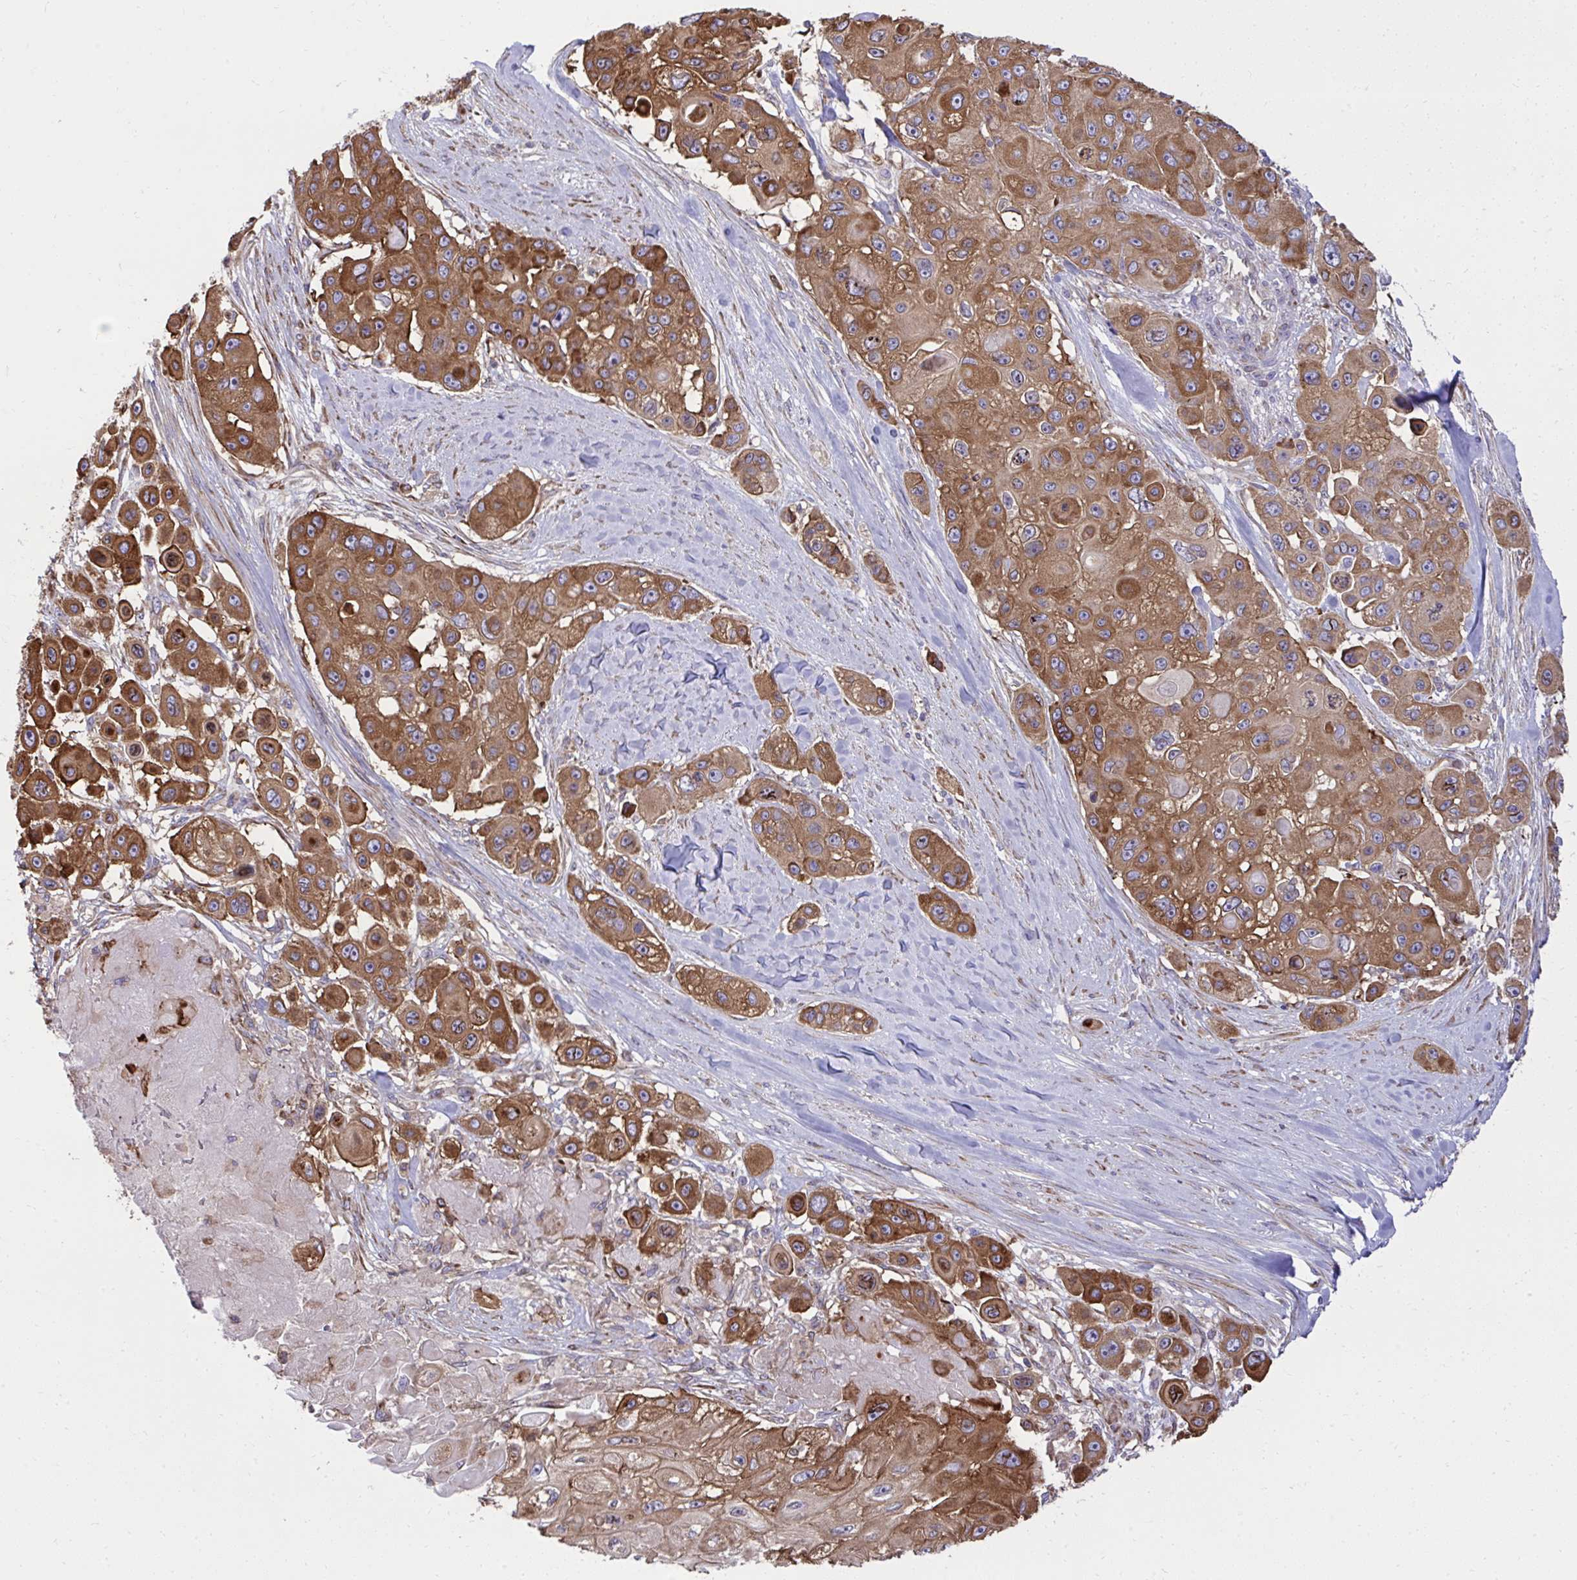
{"staining": {"intensity": "moderate", "quantity": ">75%", "location": "cytoplasmic/membranous"}, "tissue": "skin cancer", "cell_type": "Tumor cells", "image_type": "cancer", "snomed": [{"axis": "morphology", "description": "Squamous cell carcinoma, NOS"}, {"axis": "topography", "description": "Skin"}], "caption": "Skin cancer stained with a protein marker exhibits moderate staining in tumor cells.", "gene": "NMNAT3", "patient": {"sex": "male", "age": 67}}